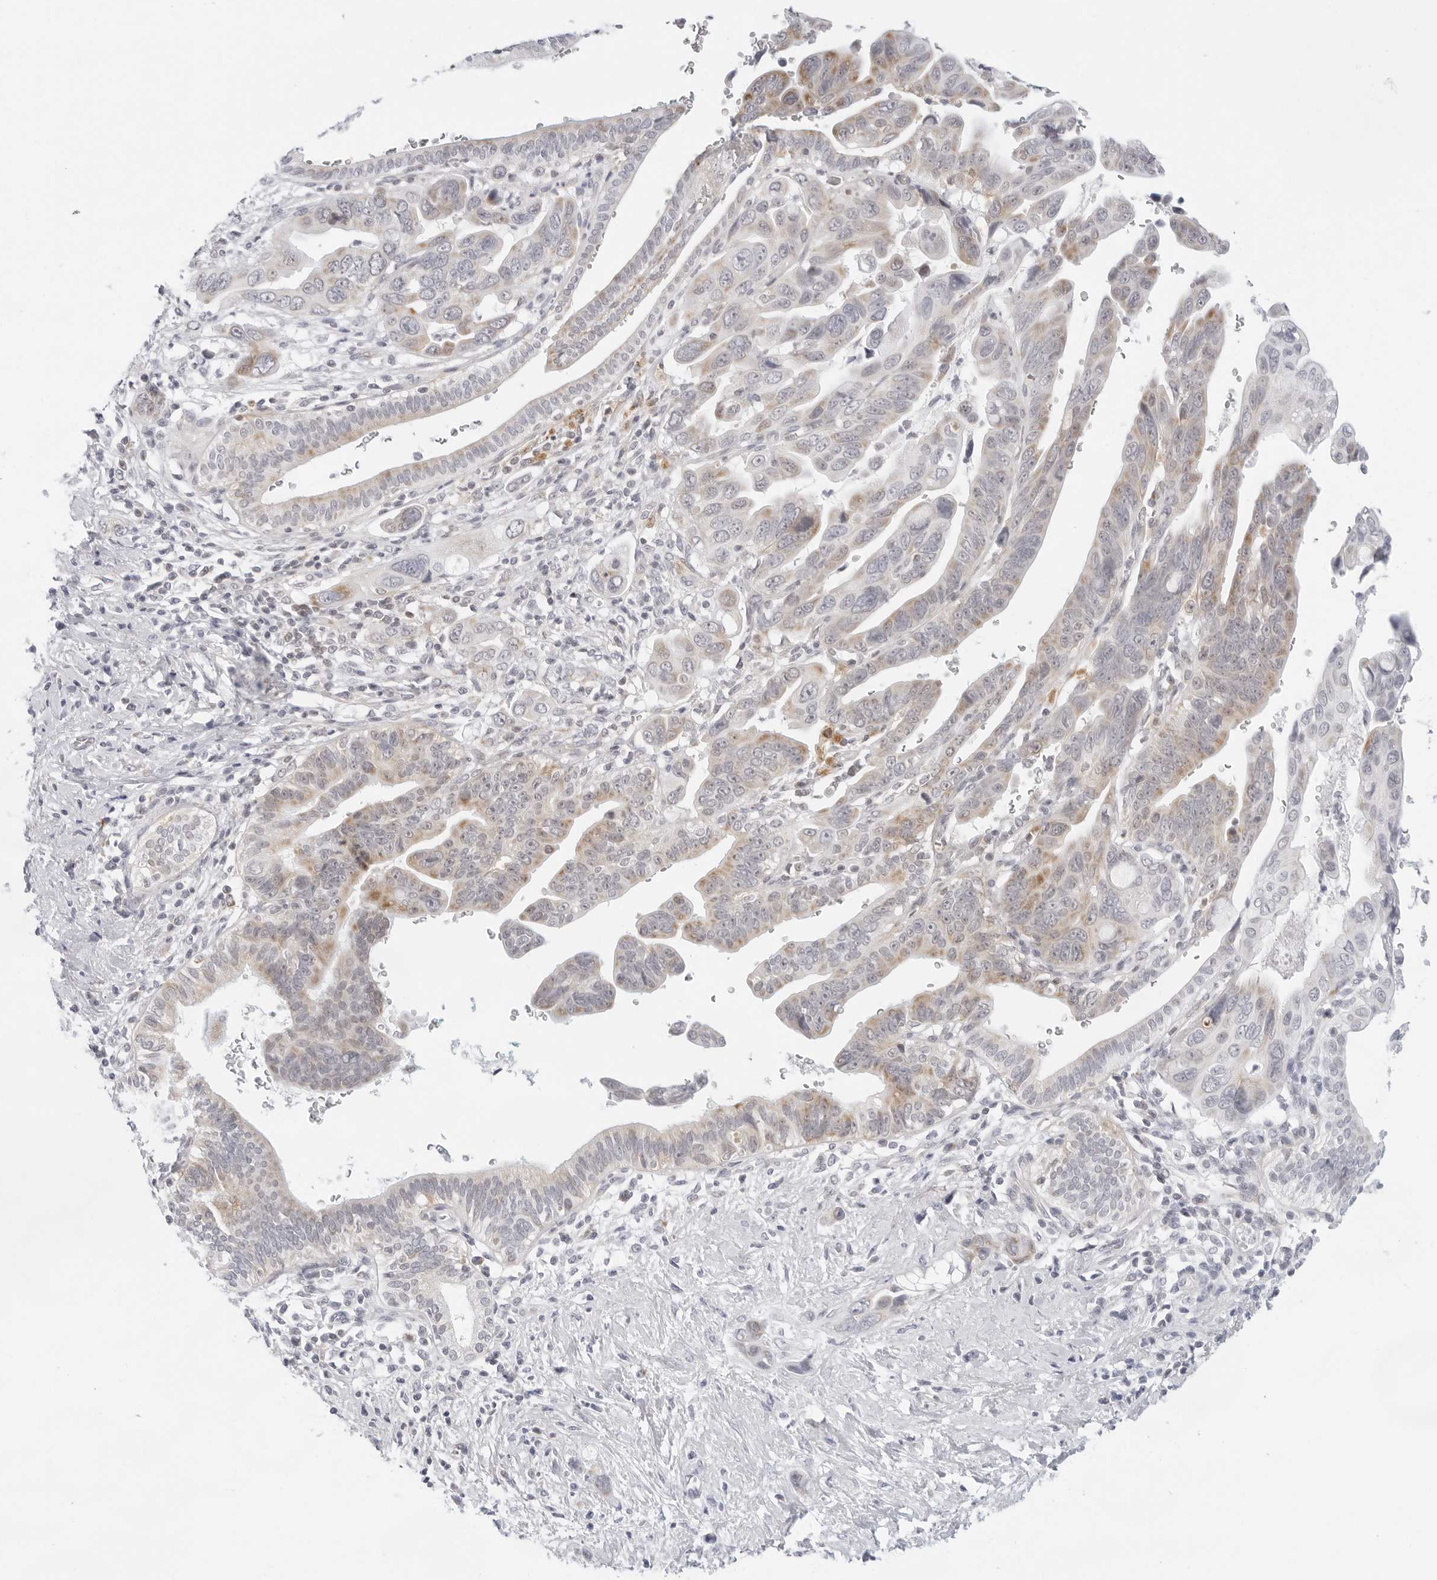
{"staining": {"intensity": "moderate", "quantity": "<25%", "location": "cytoplasmic/membranous"}, "tissue": "pancreatic cancer", "cell_type": "Tumor cells", "image_type": "cancer", "snomed": [{"axis": "morphology", "description": "Adenocarcinoma, NOS"}, {"axis": "topography", "description": "Pancreas"}], "caption": "Human adenocarcinoma (pancreatic) stained with a protein marker demonstrates moderate staining in tumor cells.", "gene": "CIART", "patient": {"sex": "female", "age": 72}}